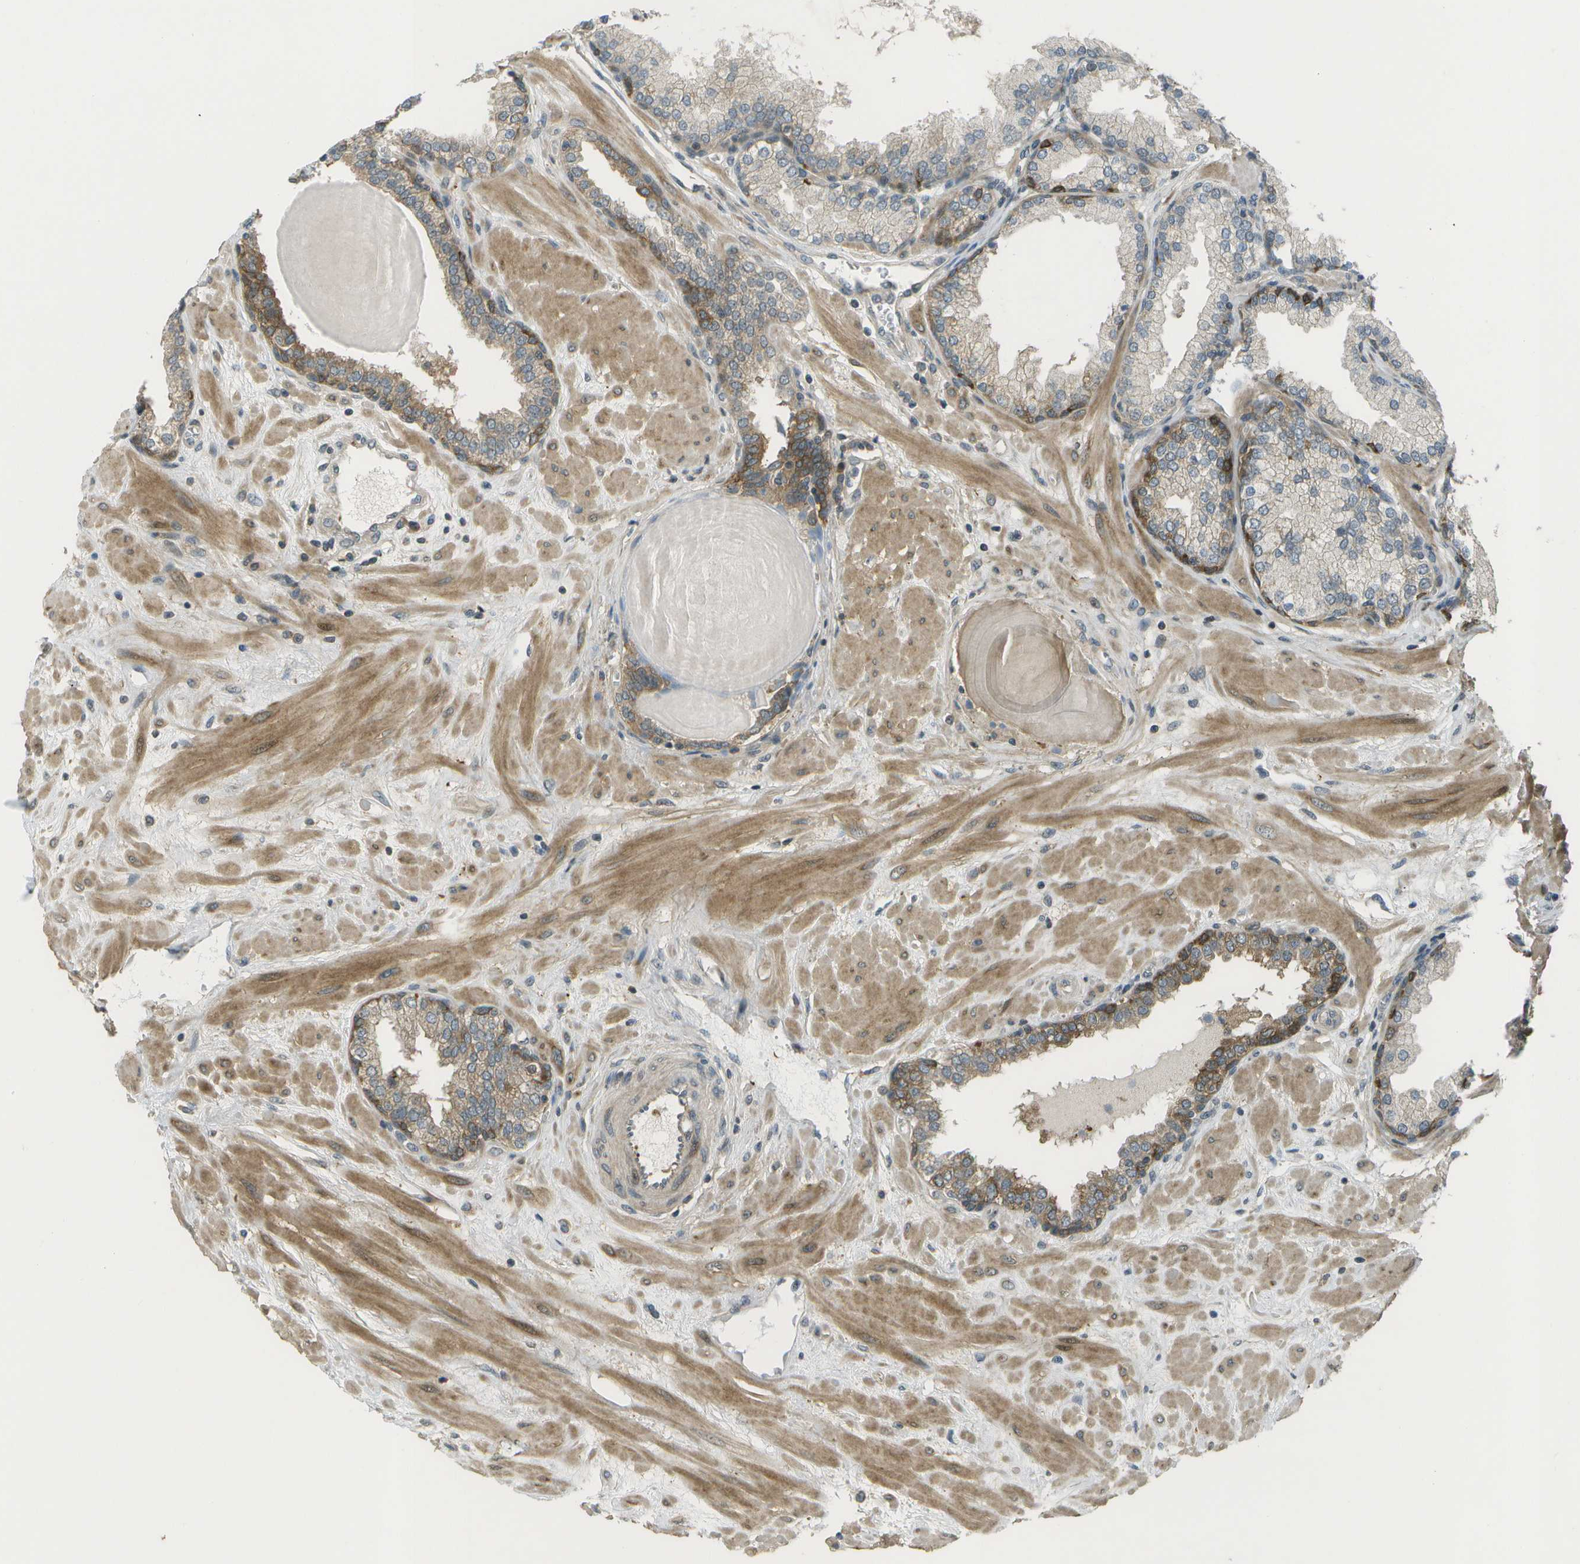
{"staining": {"intensity": "moderate", "quantity": "25%-75%", "location": "cytoplasmic/membranous"}, "tissue": "prostate", "cell_type": "Glandular cells", "image_type": "normal", "snomed": [{"axis": "morphology", "description": "Normal tissue, NOS"}, {"axis": "topography", "description": "Prostate"}], "caption": "High-magnification brightfield microscopy of benign prostate stained with DAB (brown) and counterstained with hematoxylin (blue). glandular cells exhibit moderate cytoplasmic/membranous staining is present in approximately25%-75% of cells. Nuclei are stained in blue.", "gene": "WNK2", "patient": {"sex": "male", "age": 51}}